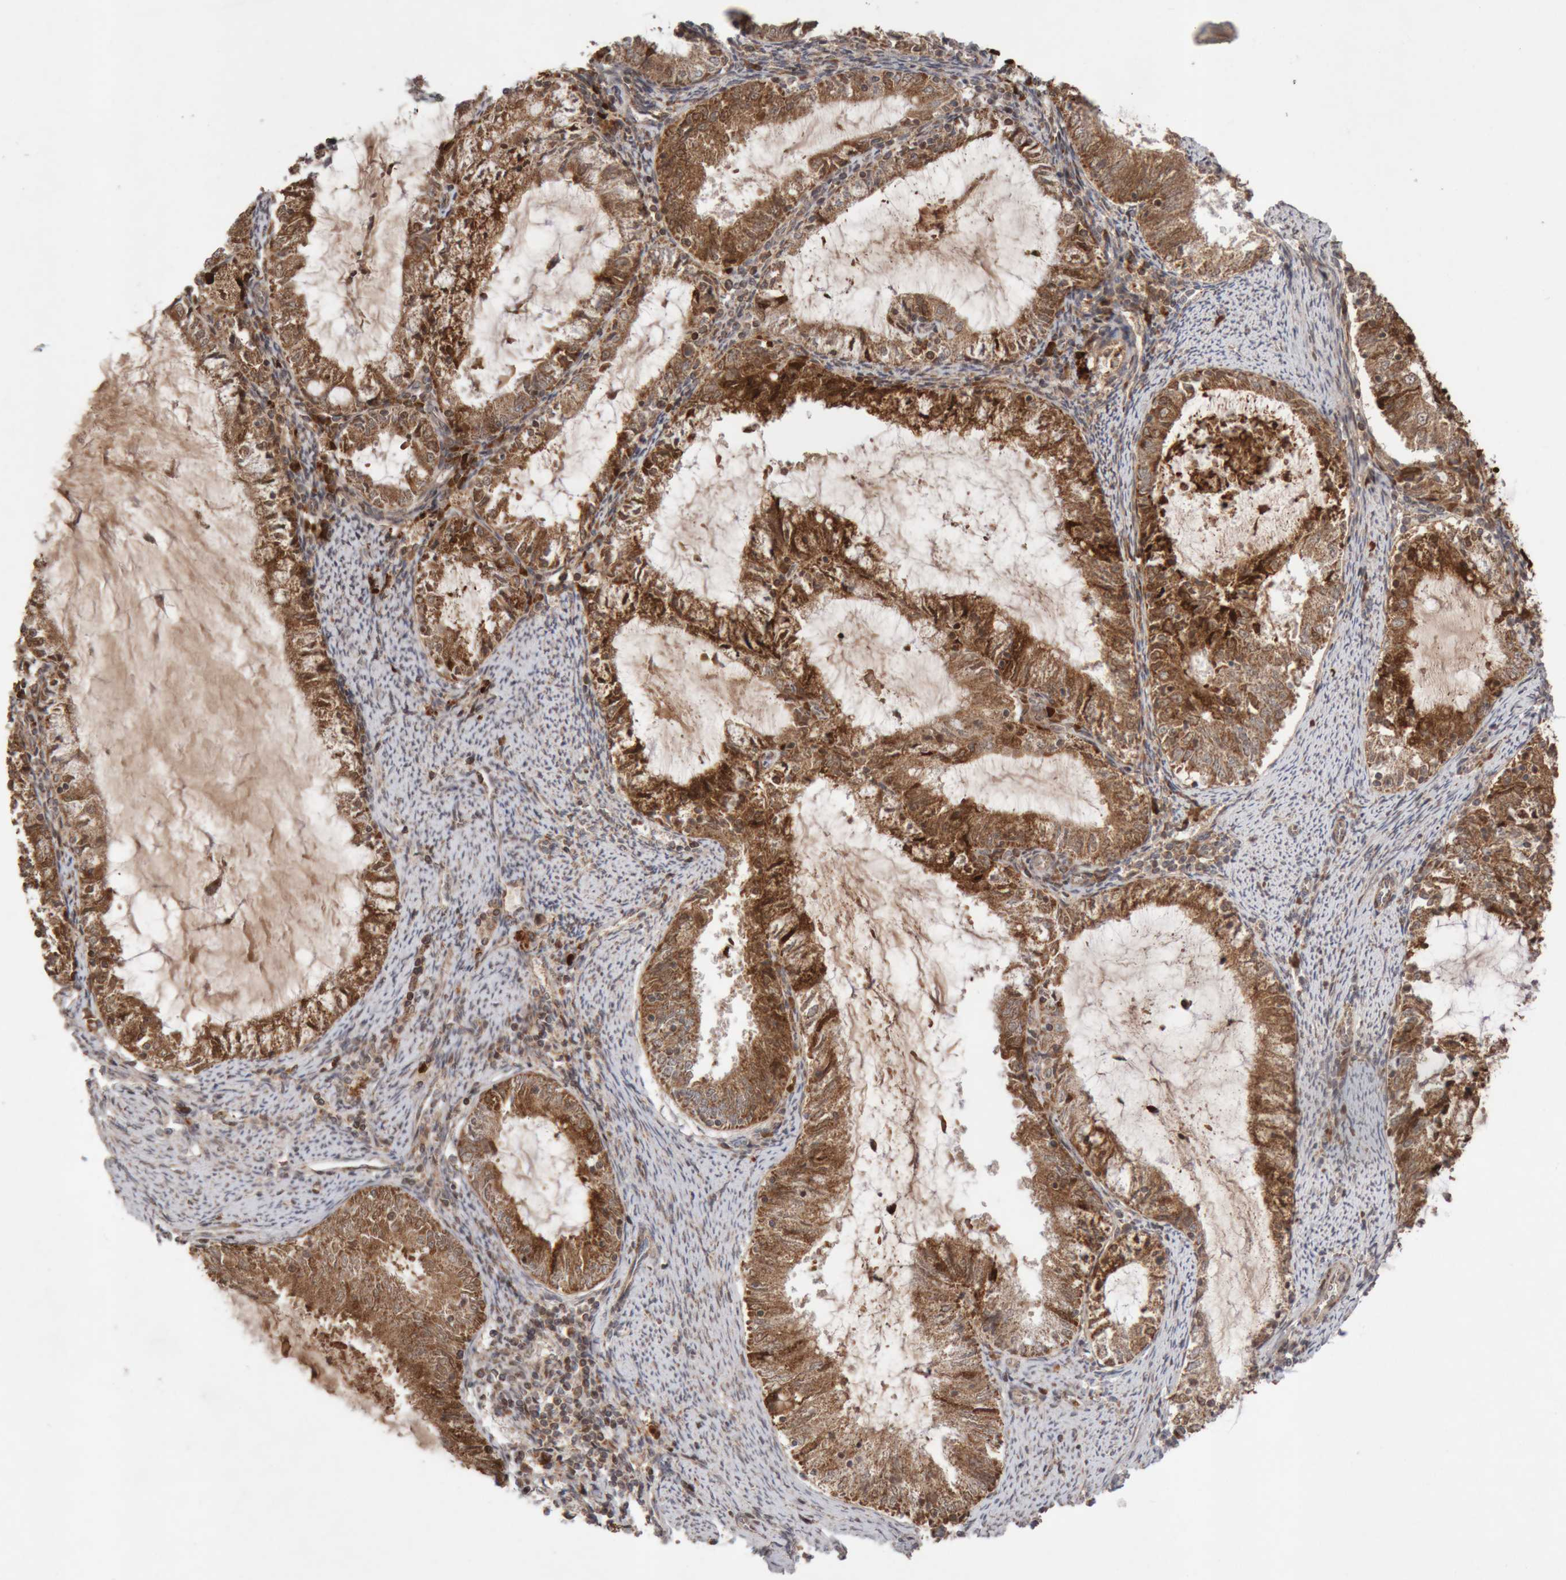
{"staining": {"intensity": "strong", "quantity": ">75%", "location": "cytoplasmic/membranous"}, "tissue": "endometrial cancer", "cell_type": "Tumor cells", "image_type": "cancer", "snomed": [{"axis": "morphology", "description": "Adenocarcinoma, NOS"}, {"axis": "topography", "description": "Endometrium"}], "caption": "Human adenocarcinoma (endometrial) stained with a brown dye reveals strong cytoplasmic/membranous positive positivity in approximately >75% of tumor cells.", "gene": "KIF21B", "patient": {"sex": "female", "age": 57}}